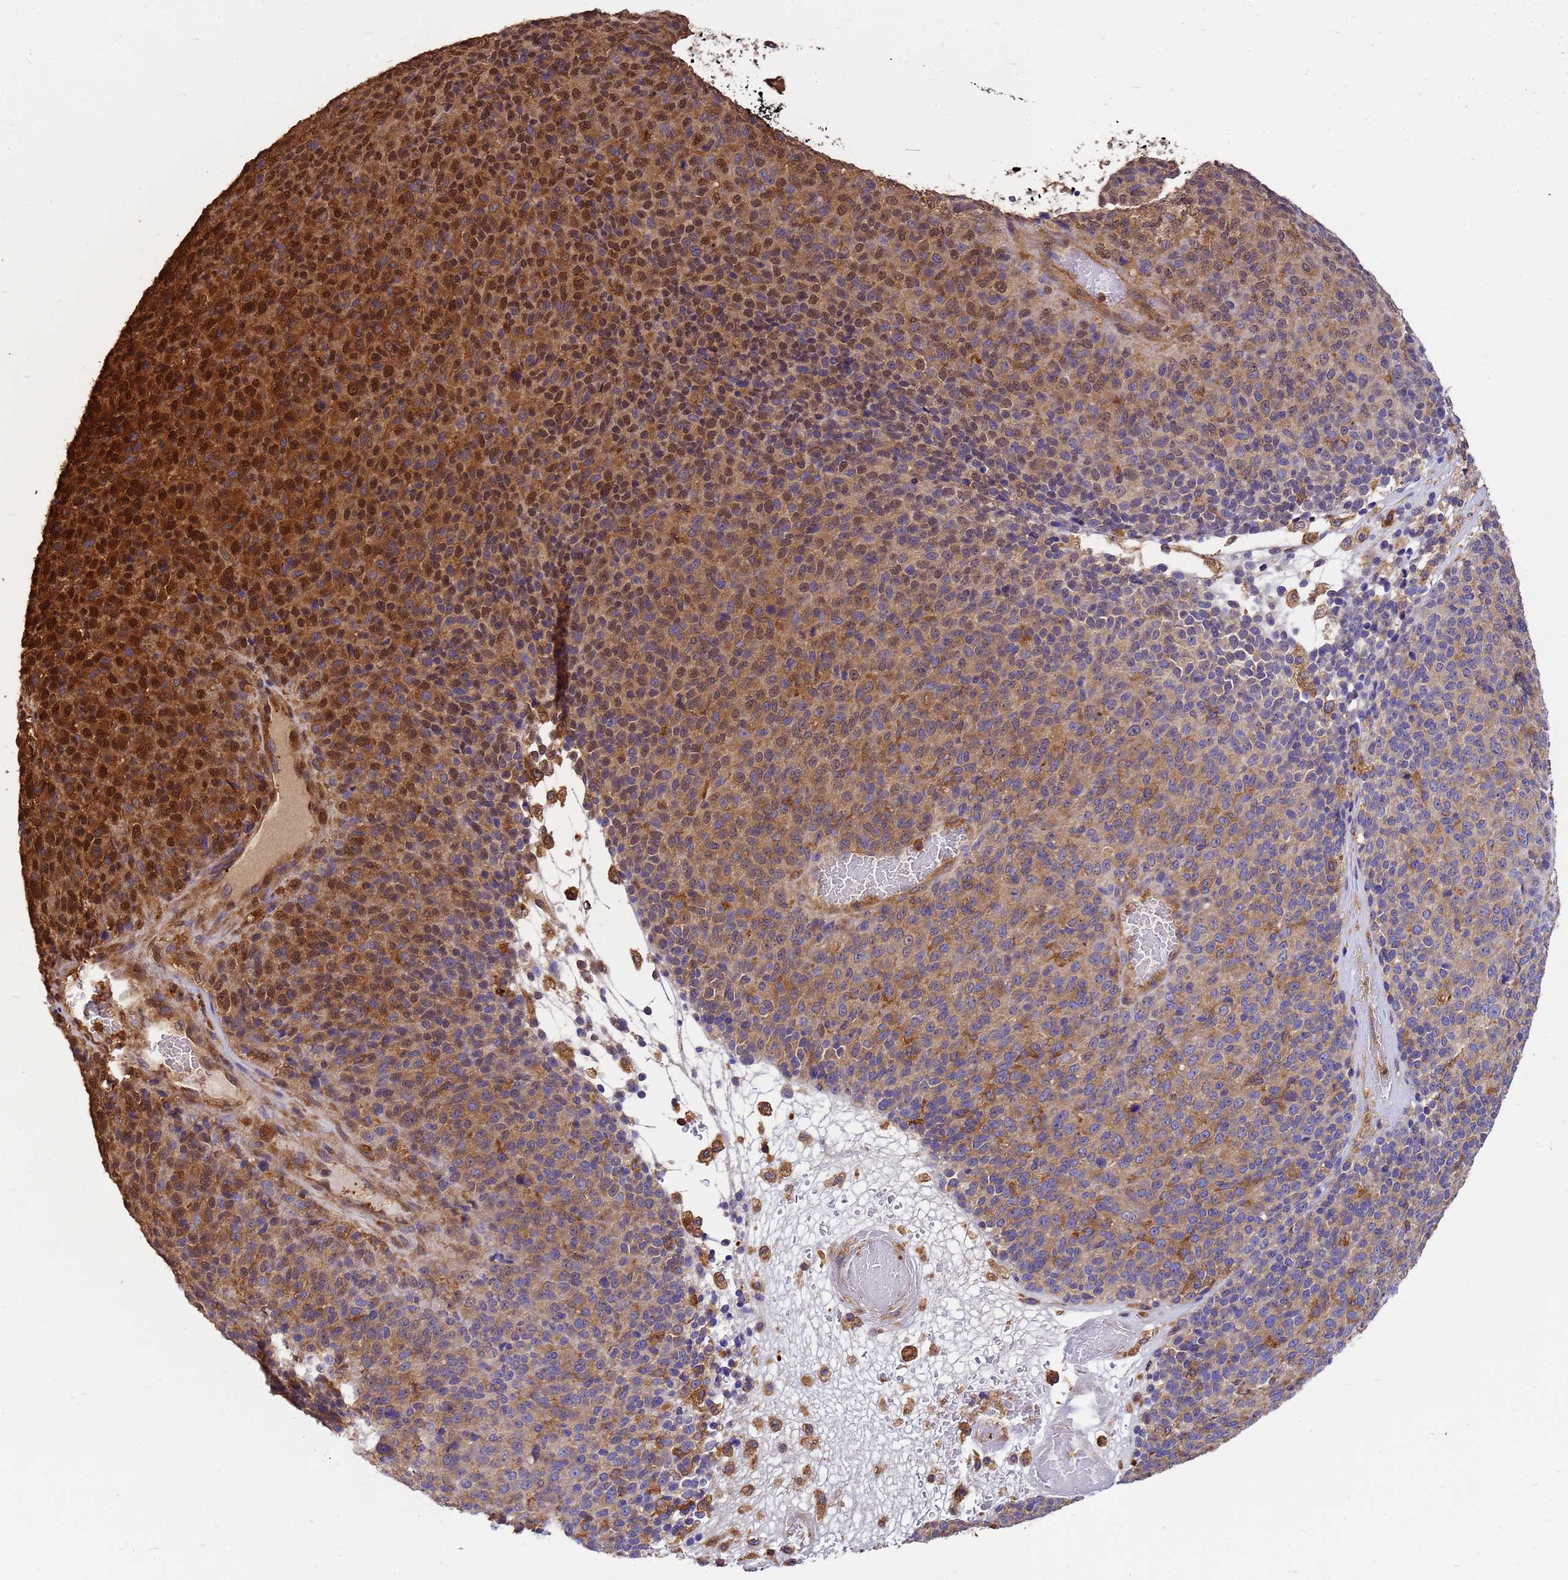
{"staining": {"intensity": "moderate", "quantity": ">75%", "location": "cytoplasmic/membranous,nuclear"}, "tissue": "melanoma", "cell_type": "Tumor cells", "image_type": "cancer", "snomed": [{"axis": "morphology", "description": "Malignant melanoma, Metastatic site"}, {"axis": "topography", "description": "Brain"}], "caption": "Immunohistochemistry (DAB (3,3'-diaminobenzidine)) staining of malignant melanoma (metastatic site) displays moderate cytoplasmic/membranous and nuclear protein expression in about >75% of tumor cells.", "gene": "ZNF235", "patient": {"sex": "female", "age": 56}}